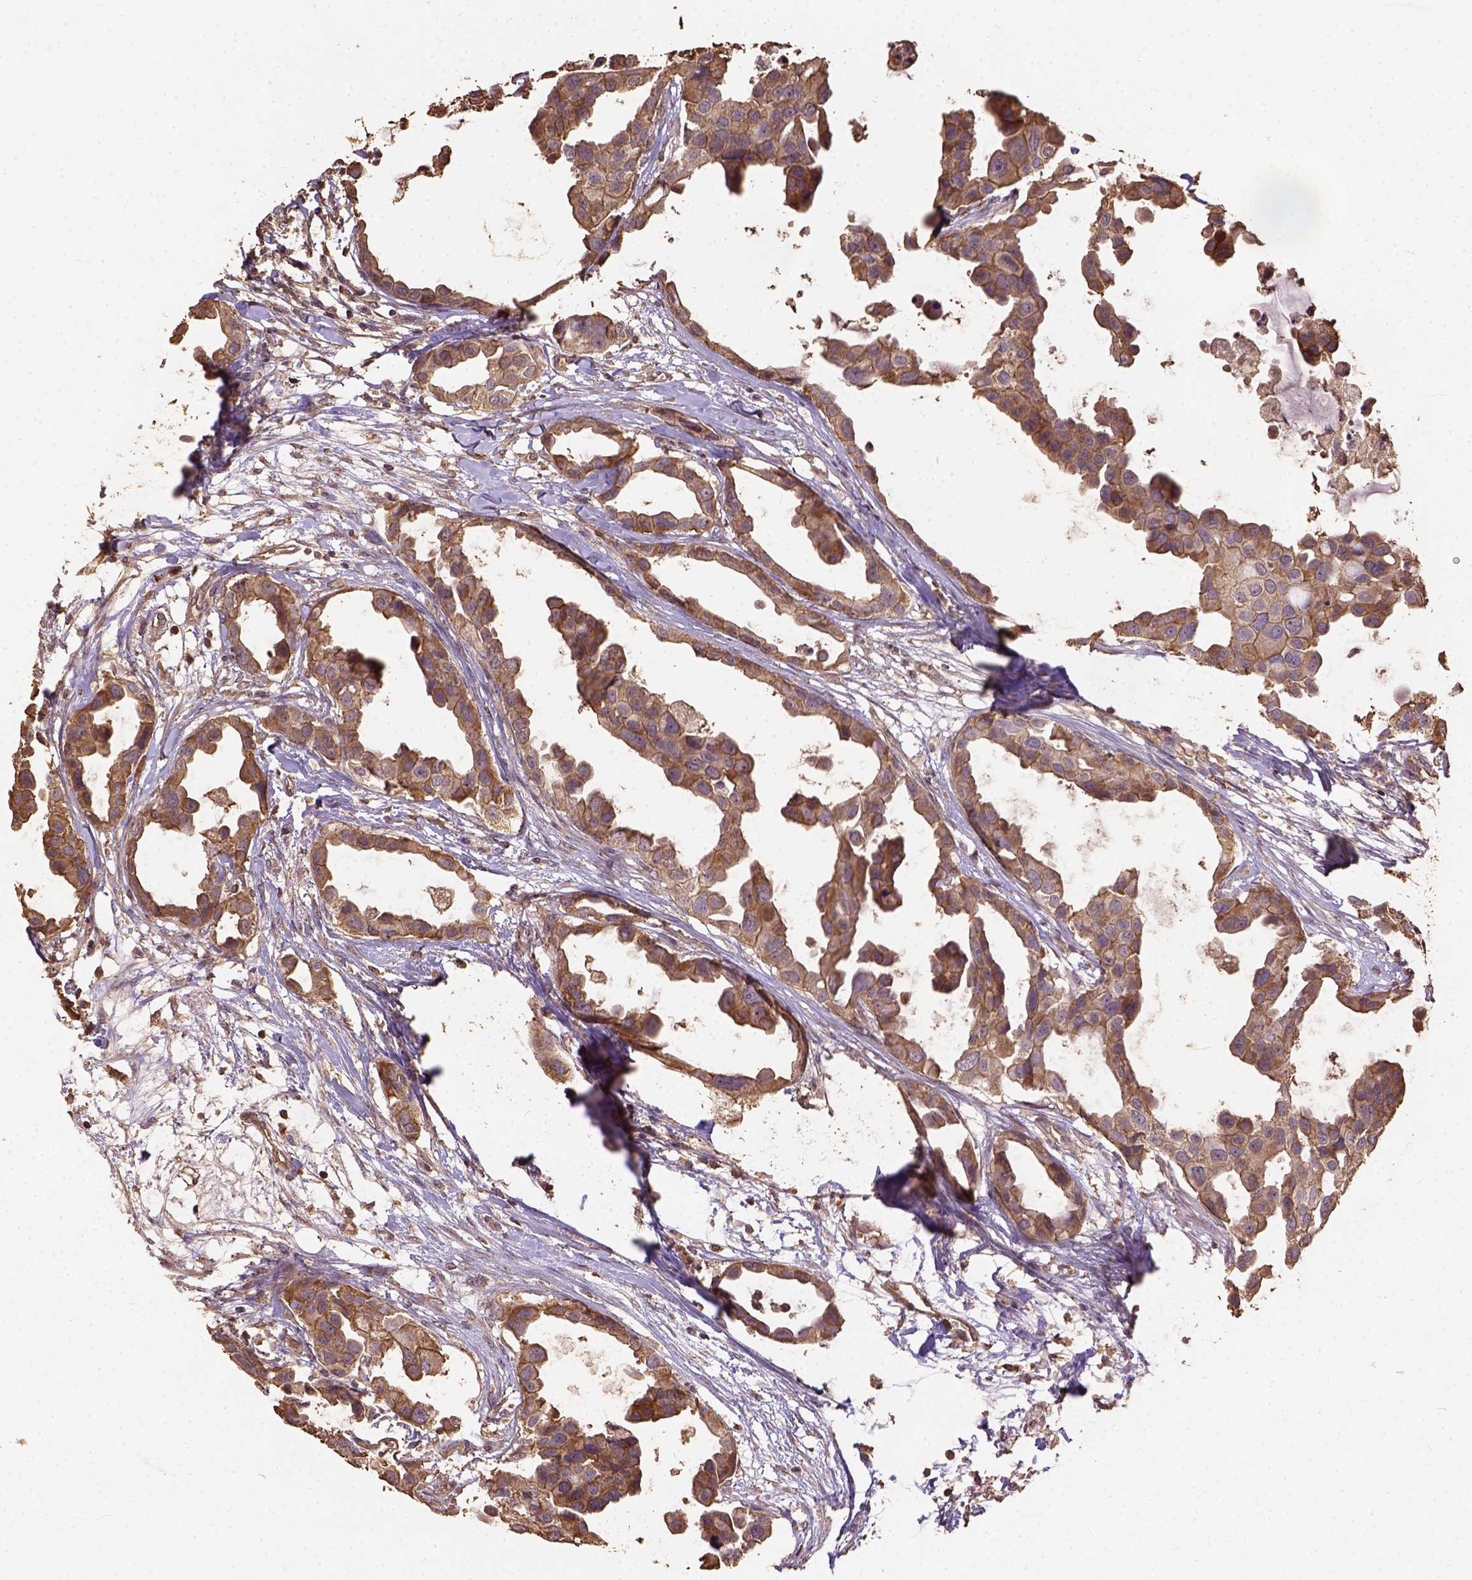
{"staining": {"intensity": "moderate", "quantity": "25%-75%", "location": "cytoplasmic/membranous"}, "tissue": "breast cancer", "cell_type": "Tumor cells", "image_type": "cancer", "snomed": [{"axis": "morphology", "description": "Duct carcinoma"}, {"axis": "topography", "description": "Breast"}], "caption": "Human breast infiltrating ductal carcinoma stained with a protein marker shows moderate staining in tumor cells.", "gene": "ATP1B3", "patient": {"sex": "female", "age": 38}}